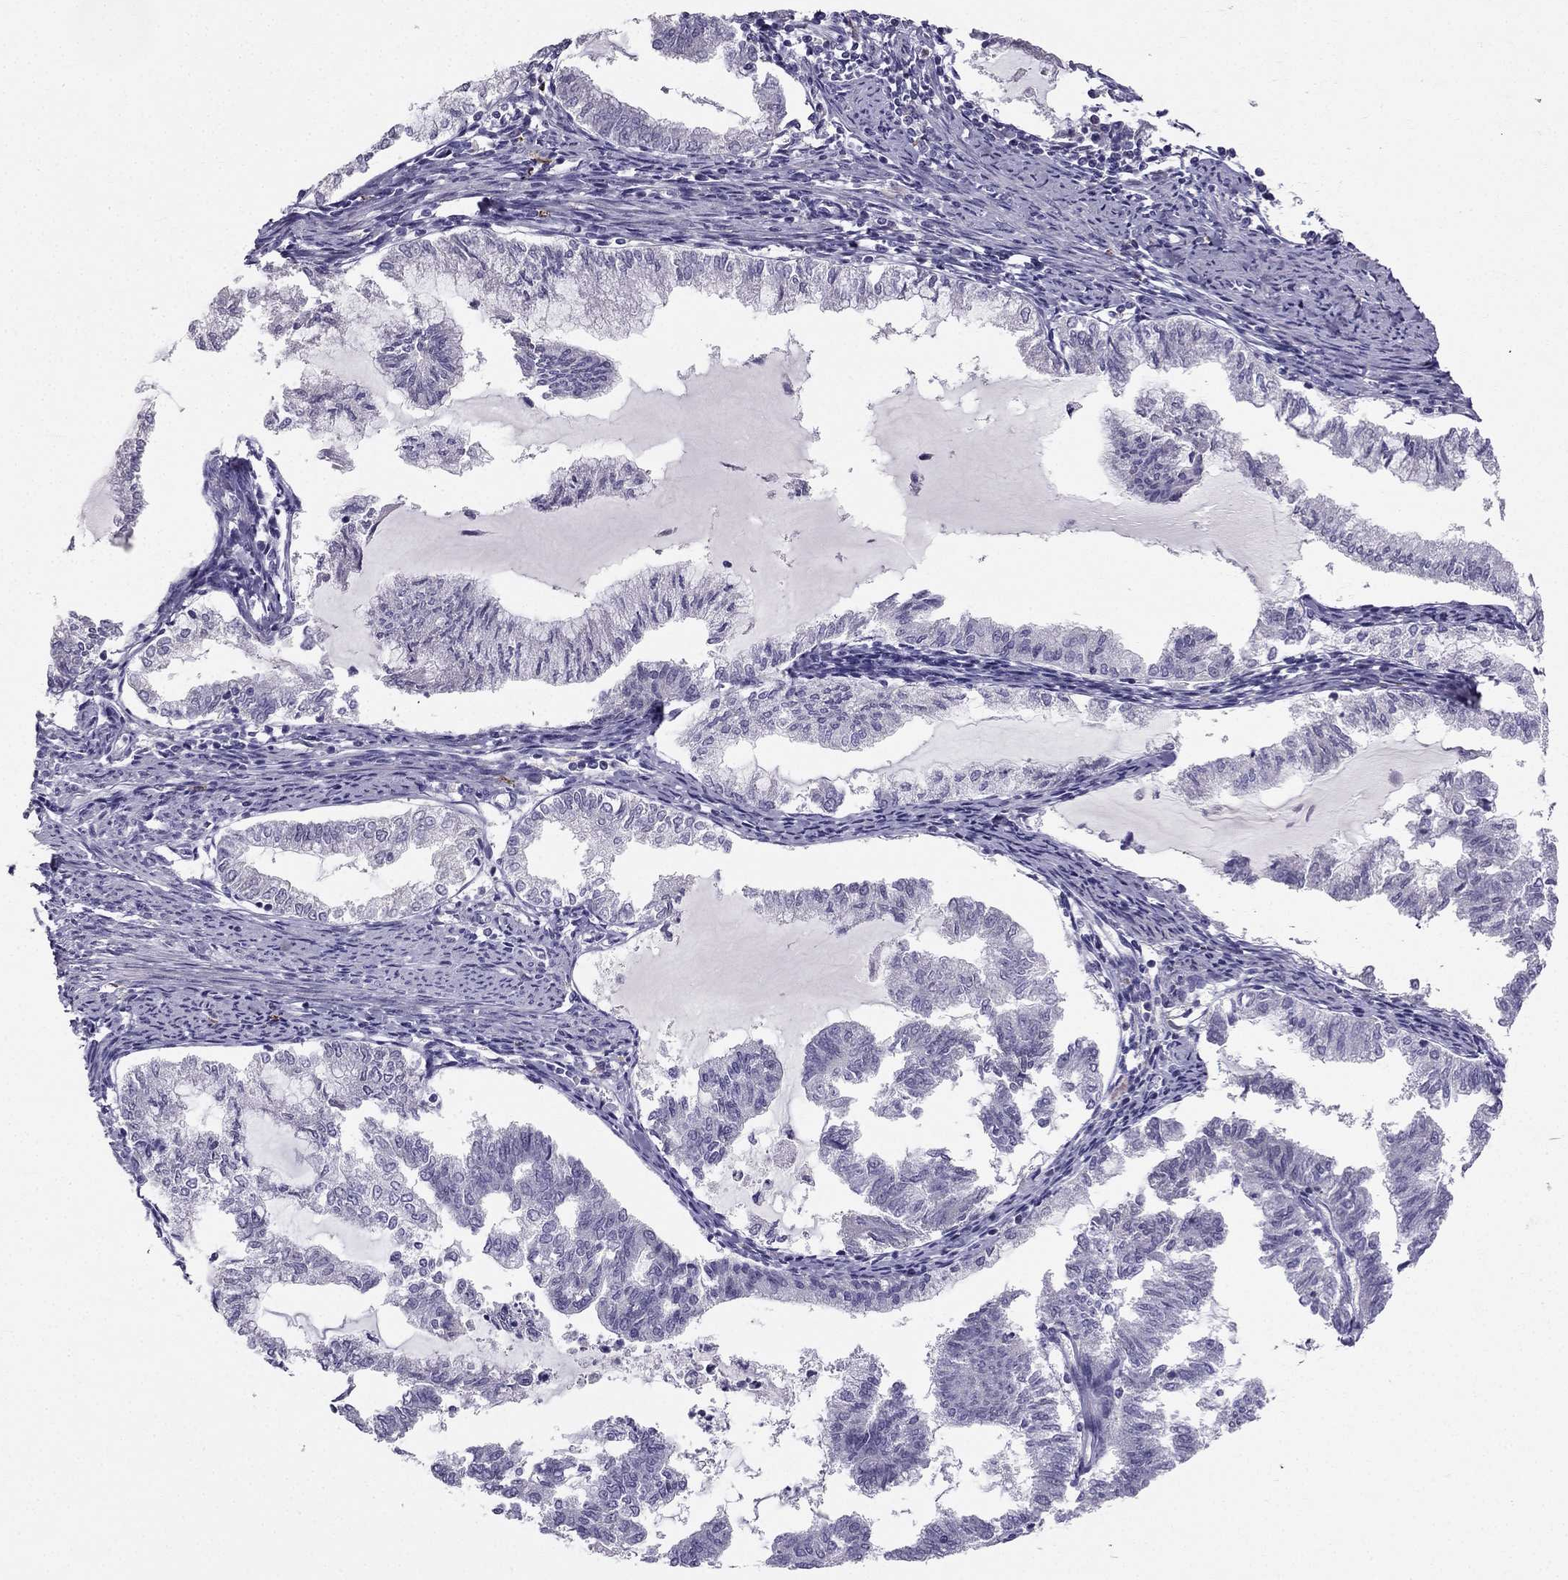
{"staining": {"intensity": "negative", "quantity": "none", "location": "none"}, "tissue": "endometrial cancer", "cell_type": "Tumor cells", "image_type": "cancer", "snomed": [{"axis": "morphology", "description": "Adenocarcinoma, NOS"}, {"axis": "topography", "description": "Endometrium"}], "caption": "This is a micrograph of immunohistochemistry (IHC) staining of endometrial cancer (adenocarcinoma), which shows no positivity in tumor cells.", "gene": "LMTK3", "patient": {"sex": "female", "age": 79}}